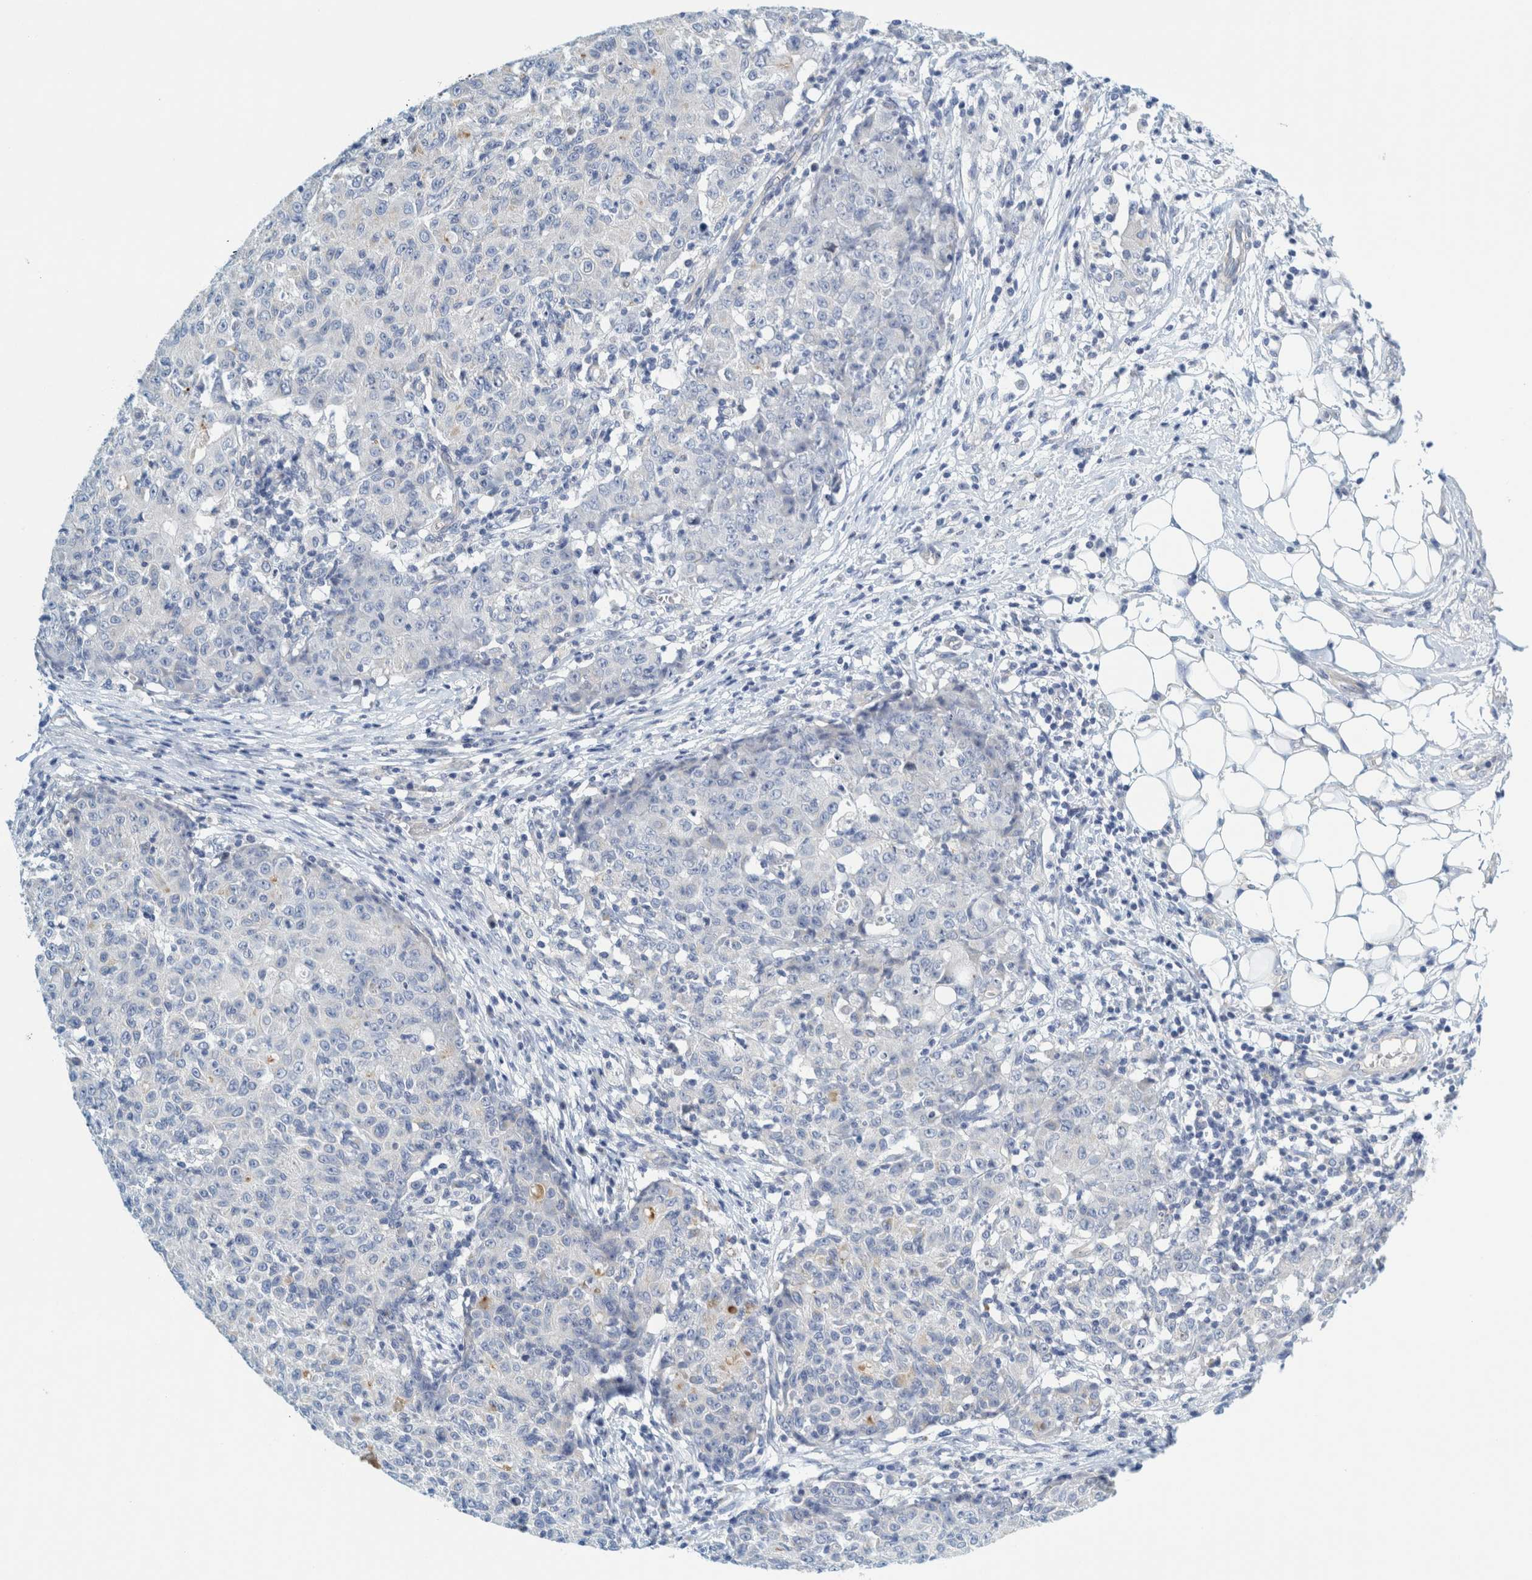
{"staining": {"intensity": "negative", "quantity": "none", "location": "none"}, "tissue": "ovarian cancer", "cell_type": "Tumor cells", "image_type": "cancer", "snomed": [{"axis": "morphology", "description": "Carcinoma, endometroid"}, {"axis": "topography", "description": "Ovary"}], "caption": "Immunohistochemical staining of ovarian endometroid carcinoma exhibits no significant positivity in tumor cells.", "gene": "ZNF324B", "patient": {"sex": "female", "age": 42}}